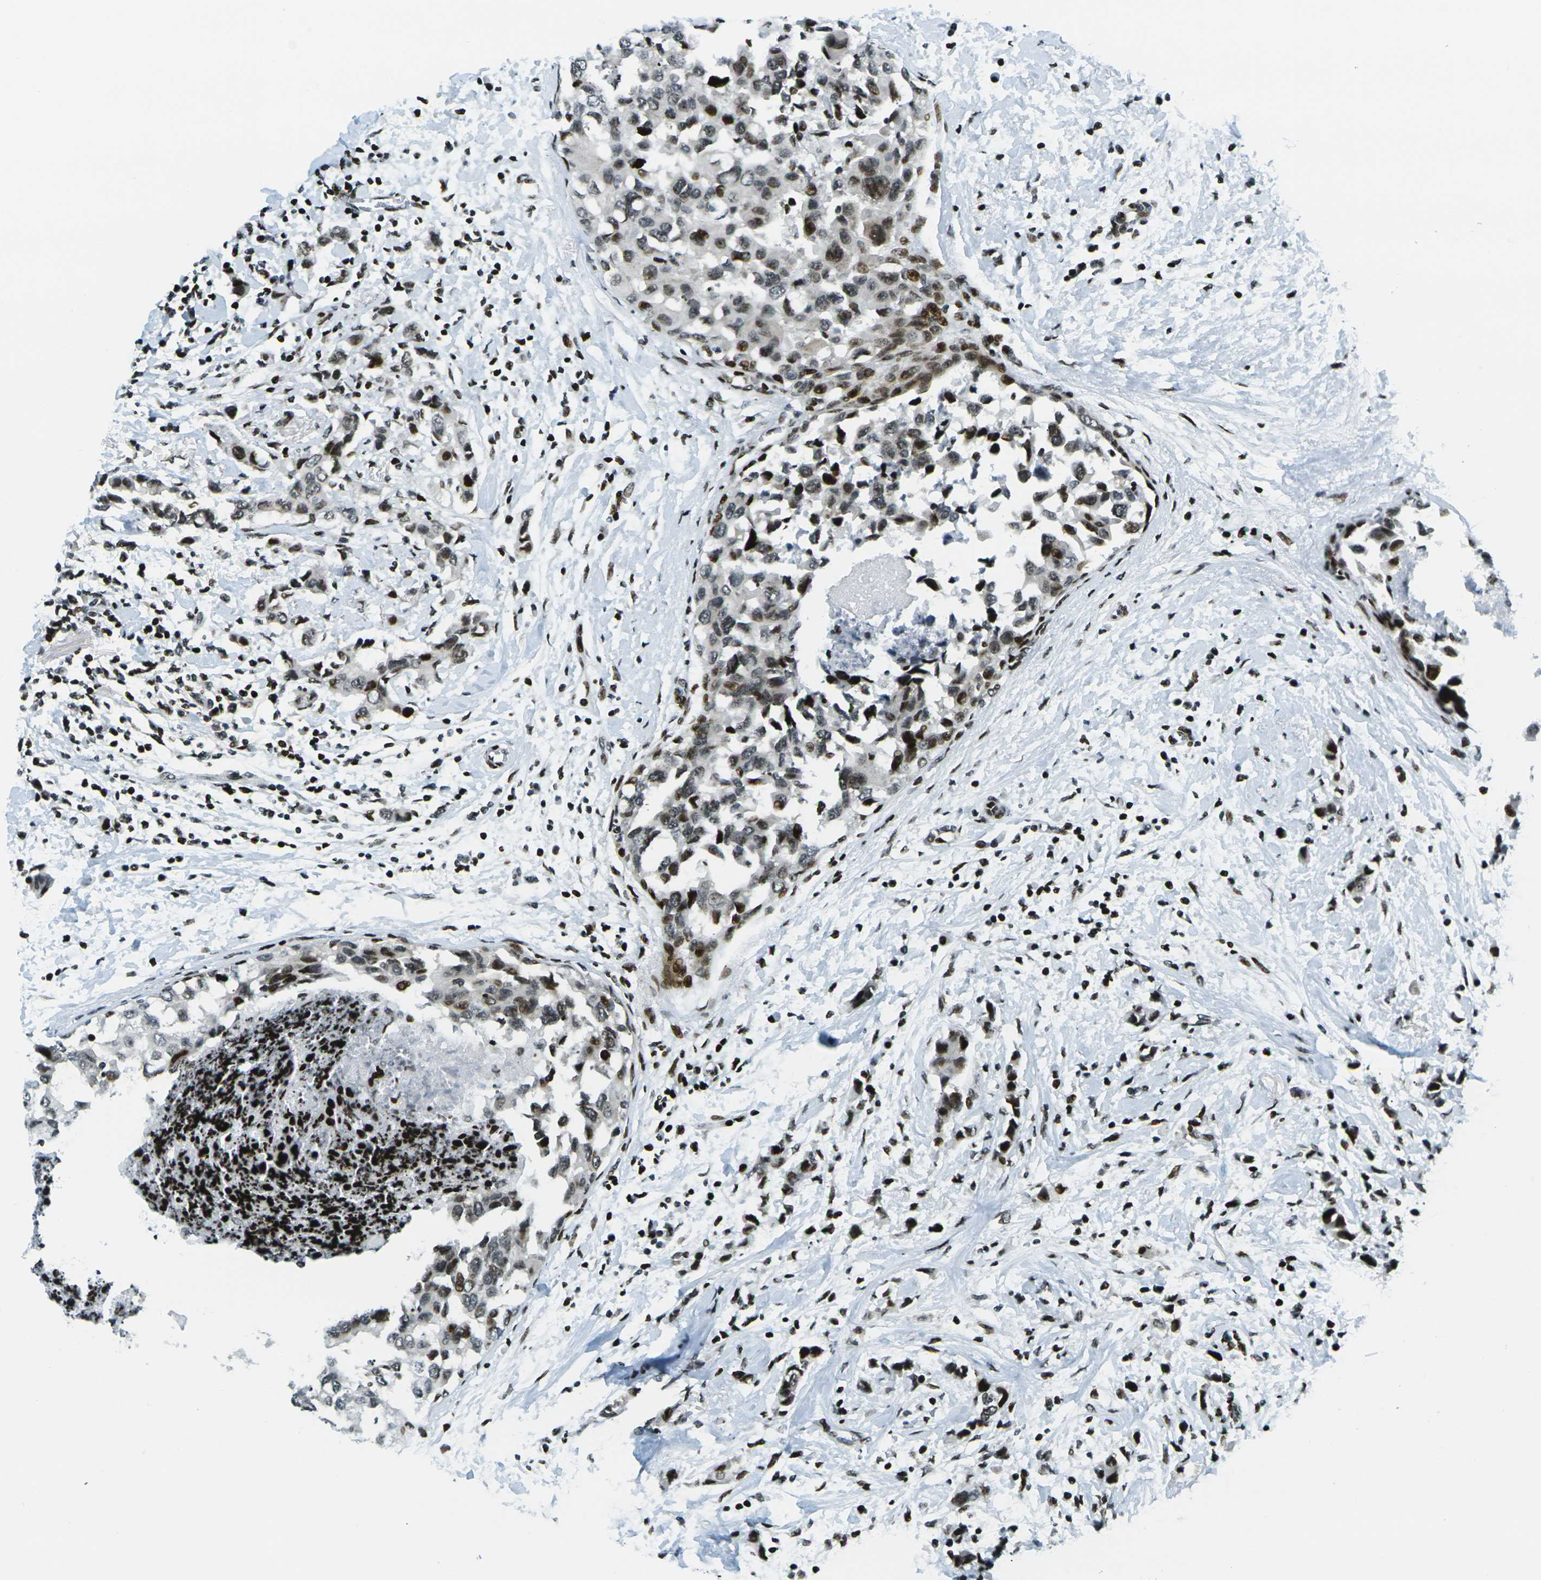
{"staining": {"intensity": "moderate", "quantity": ">75%", "location": "nuclear"}, "tissue": "breast cancer", "cell_type": "Tumor cells", "image_type": "cancer", "snomed": [{"axis": "morphology", "description": "Normal tissue, NOS"}, {"axis": "morphology", "description": "Duct carcinoma"}, {"axis": "topography", "description": "Breast"}], "caption": "A brown stain labels moderate nuclear positivity of a protein in human breast cancer tumor cells.", "gene": "H3-3A", "patient": {"sex": "female", "age": 50}}